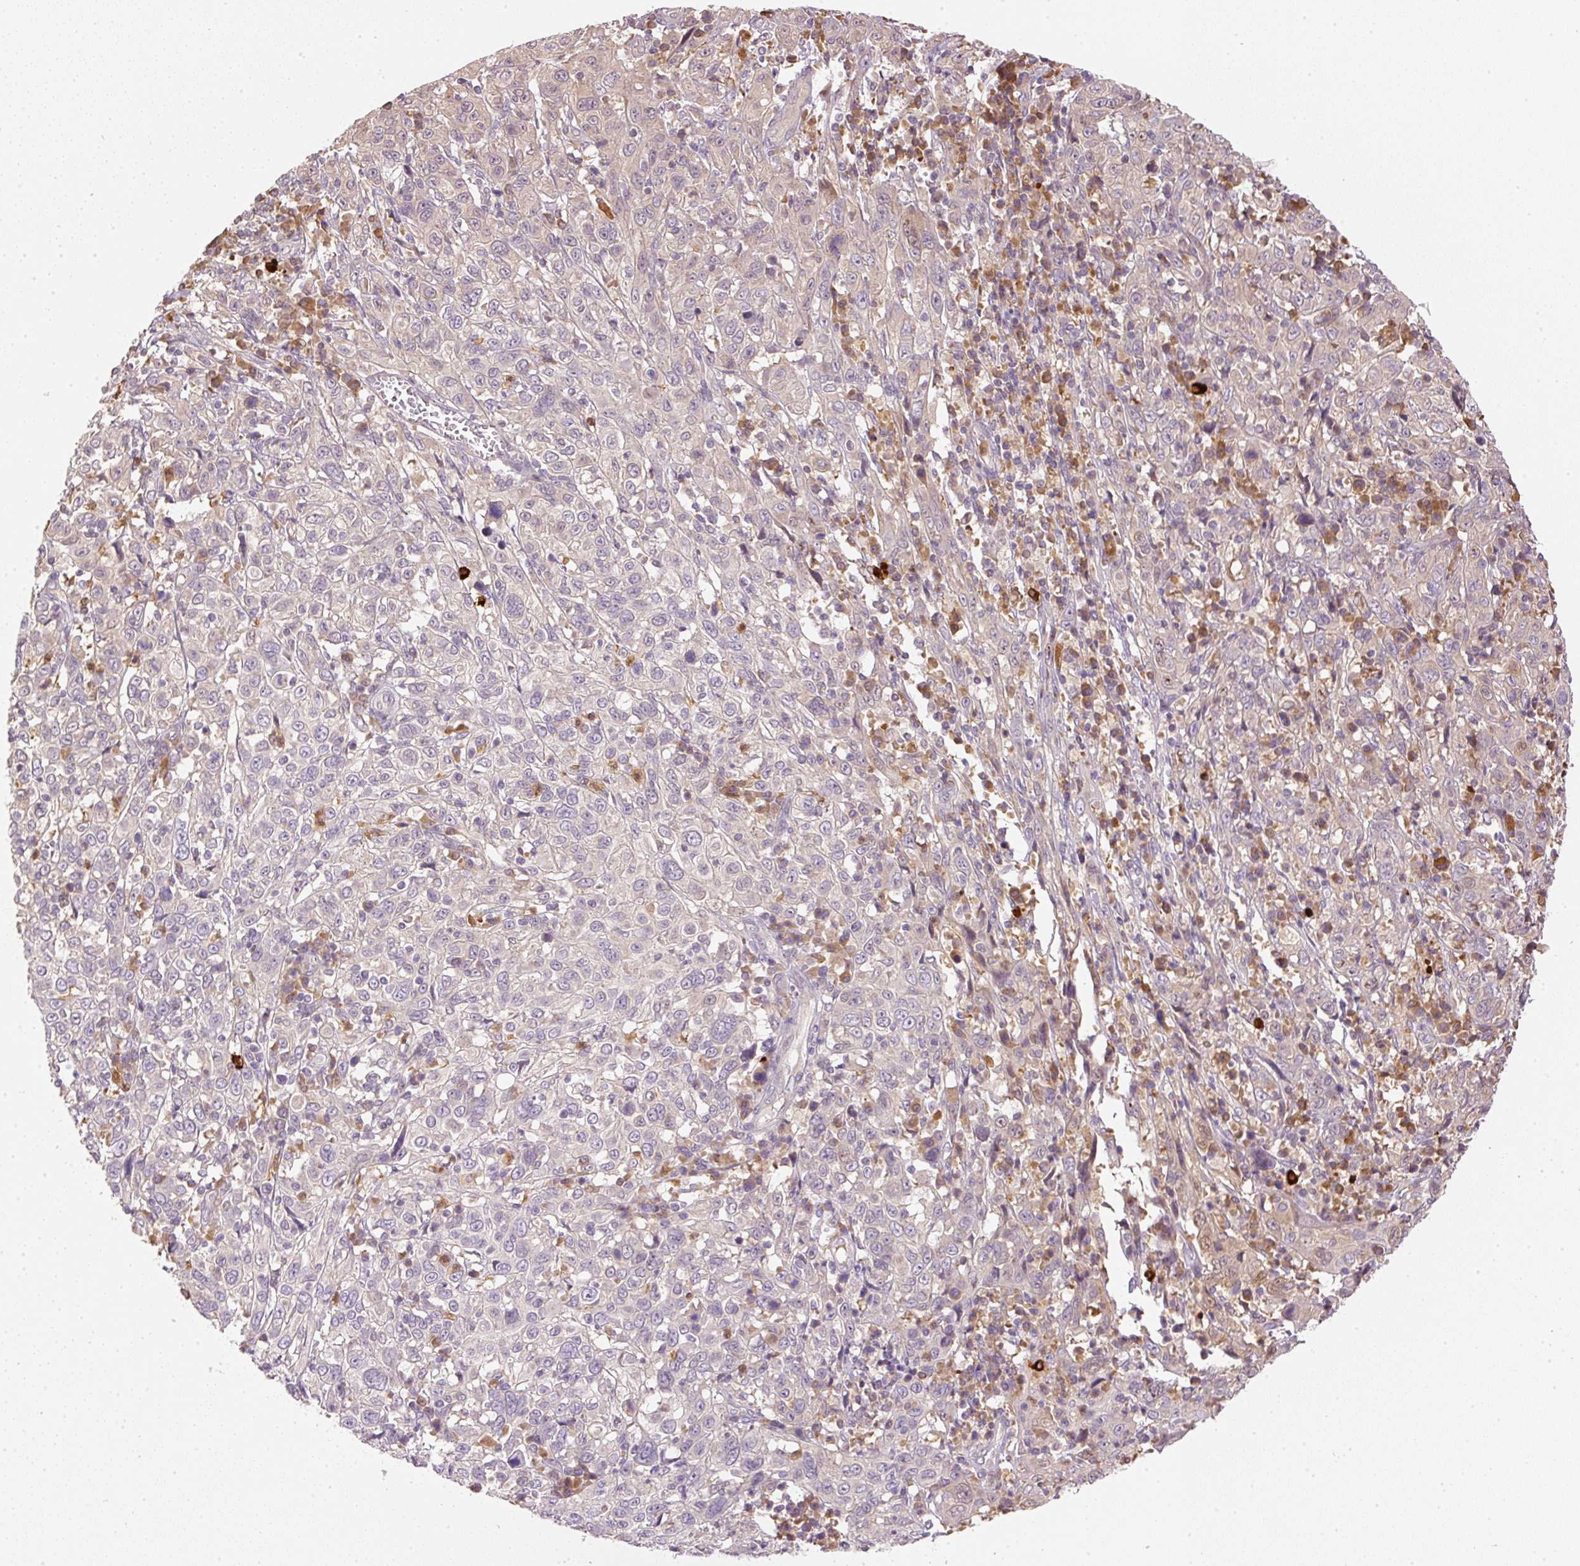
{"staining": {"intensity": "negative", "quantity": "none", "location": "none"}, "tissue": "cervical cancer", "cell_type": "Tumor cells", "image_type": "cancer", "snomed": [{"axis": "morphology", "description": "Squamous cell carcinoma, NOS"}, {"axis": "topography", "description": "Cervix"}], "caption": "IHC photomicrograph of neoplastic tissue: cervical cancer stained with DAB (3,3'-diaminobenzidine) displays no significant protein positivity in tumor cells. The staining was performed using DAB (3,3'-diaminobenzidine) to visualize the protein expression in brown, while the nuclei were stained in blue with hematoxylin (Magnification: 20x).", "gene": "CTTNBP2", "patient": {"sex": "female", "age": 46}}